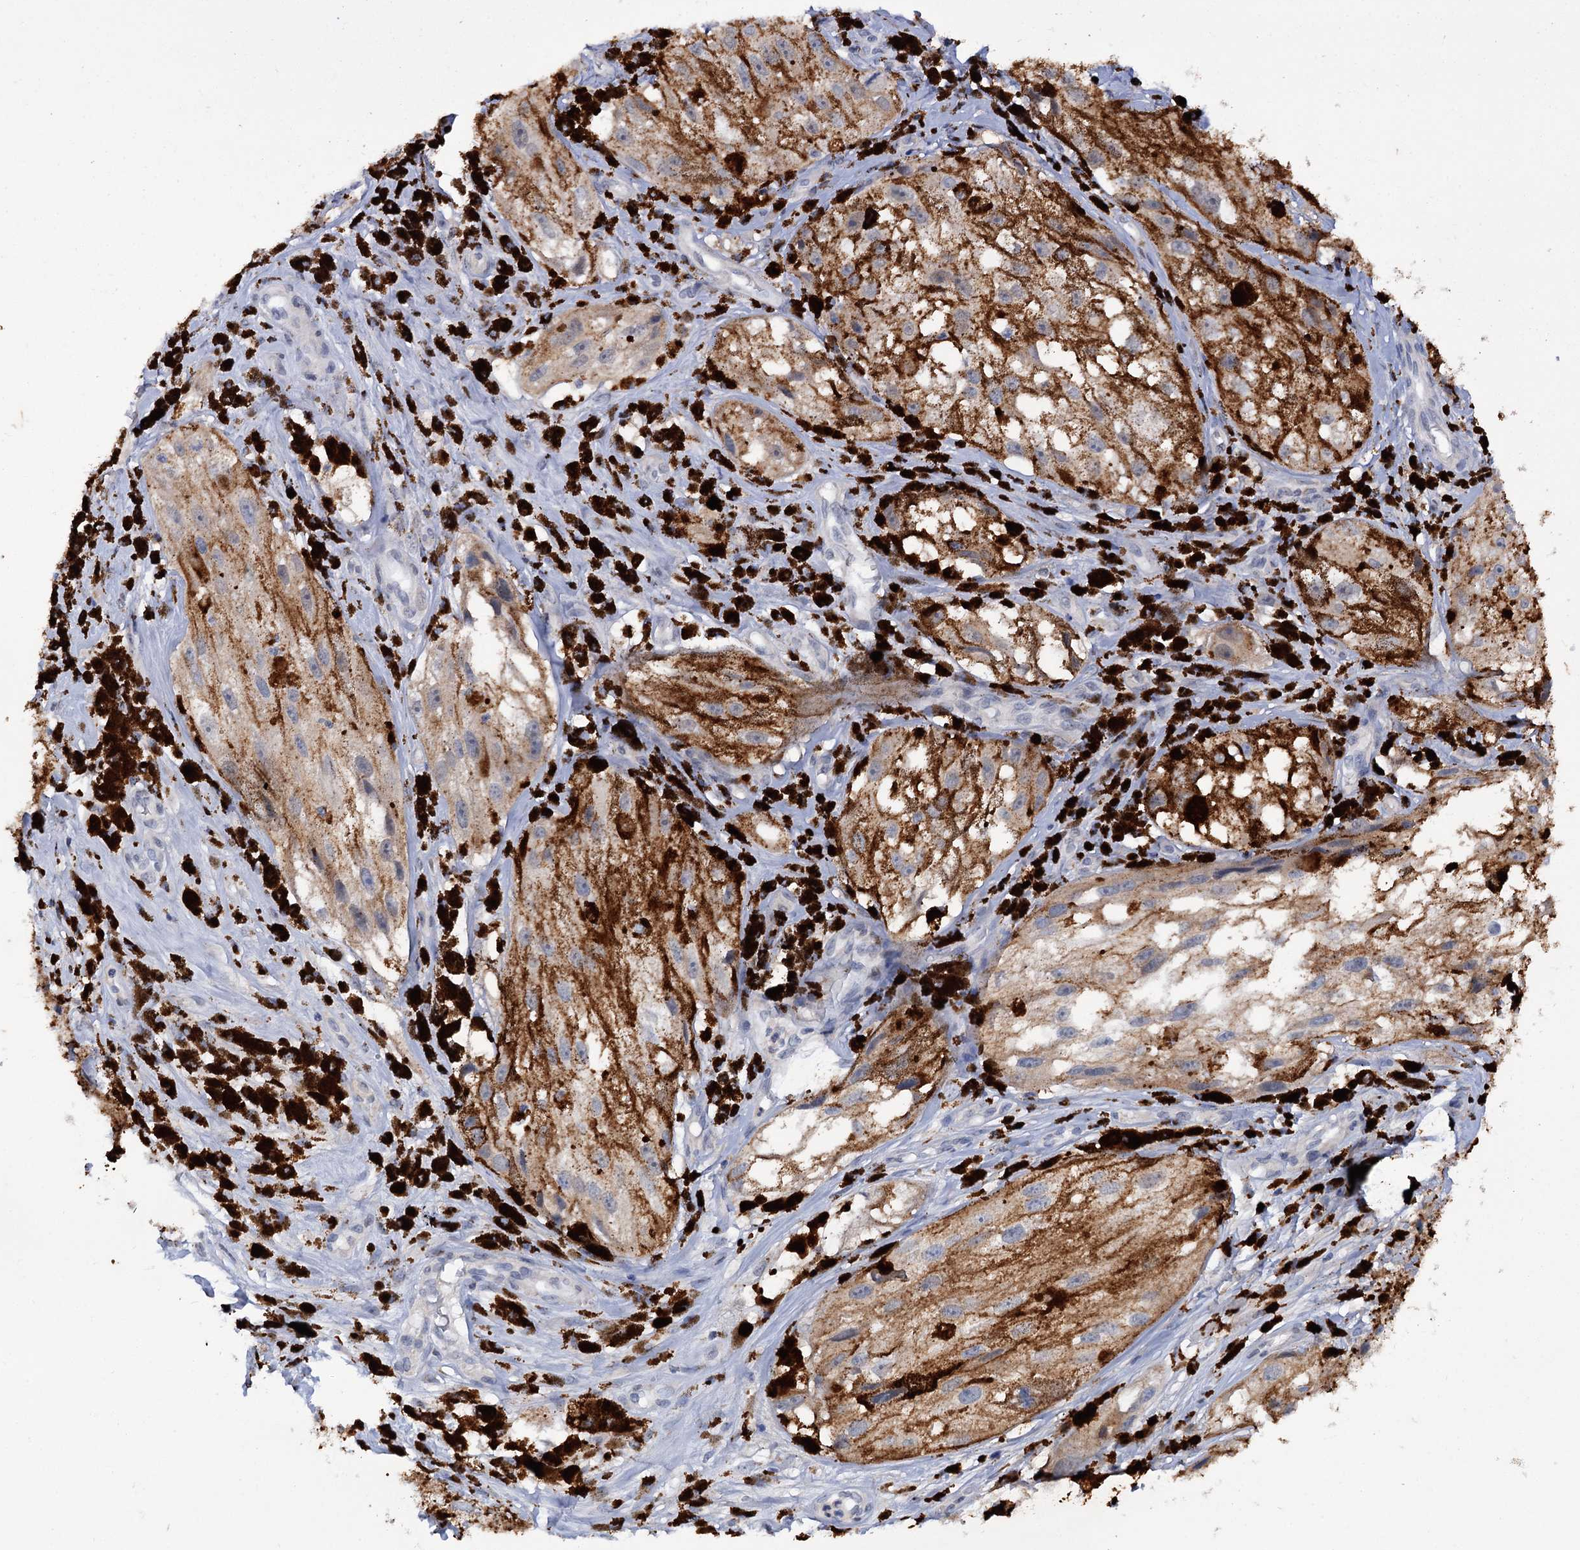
{"staining": {"intensity": "negative", "quantity": "none", "location": "none"}, "tissue": "melanoma", "cell_type": "Tumor cells", "image_type": "cancer", "snomed": [{"axis": "morphology", "description": "Malignant melanoma, NOS"}, {"axis": "topography", "description": "Skin"}], "caption": "This micrograph is of melanoma stained with IHC to label a protein in brown with the nuclei are counter-stained blue. There is no expression in tumor cells. (DAB IHC, high magnification).", "gene": "MID1IP1", "patient": {"sex": "male", "age": 88}}